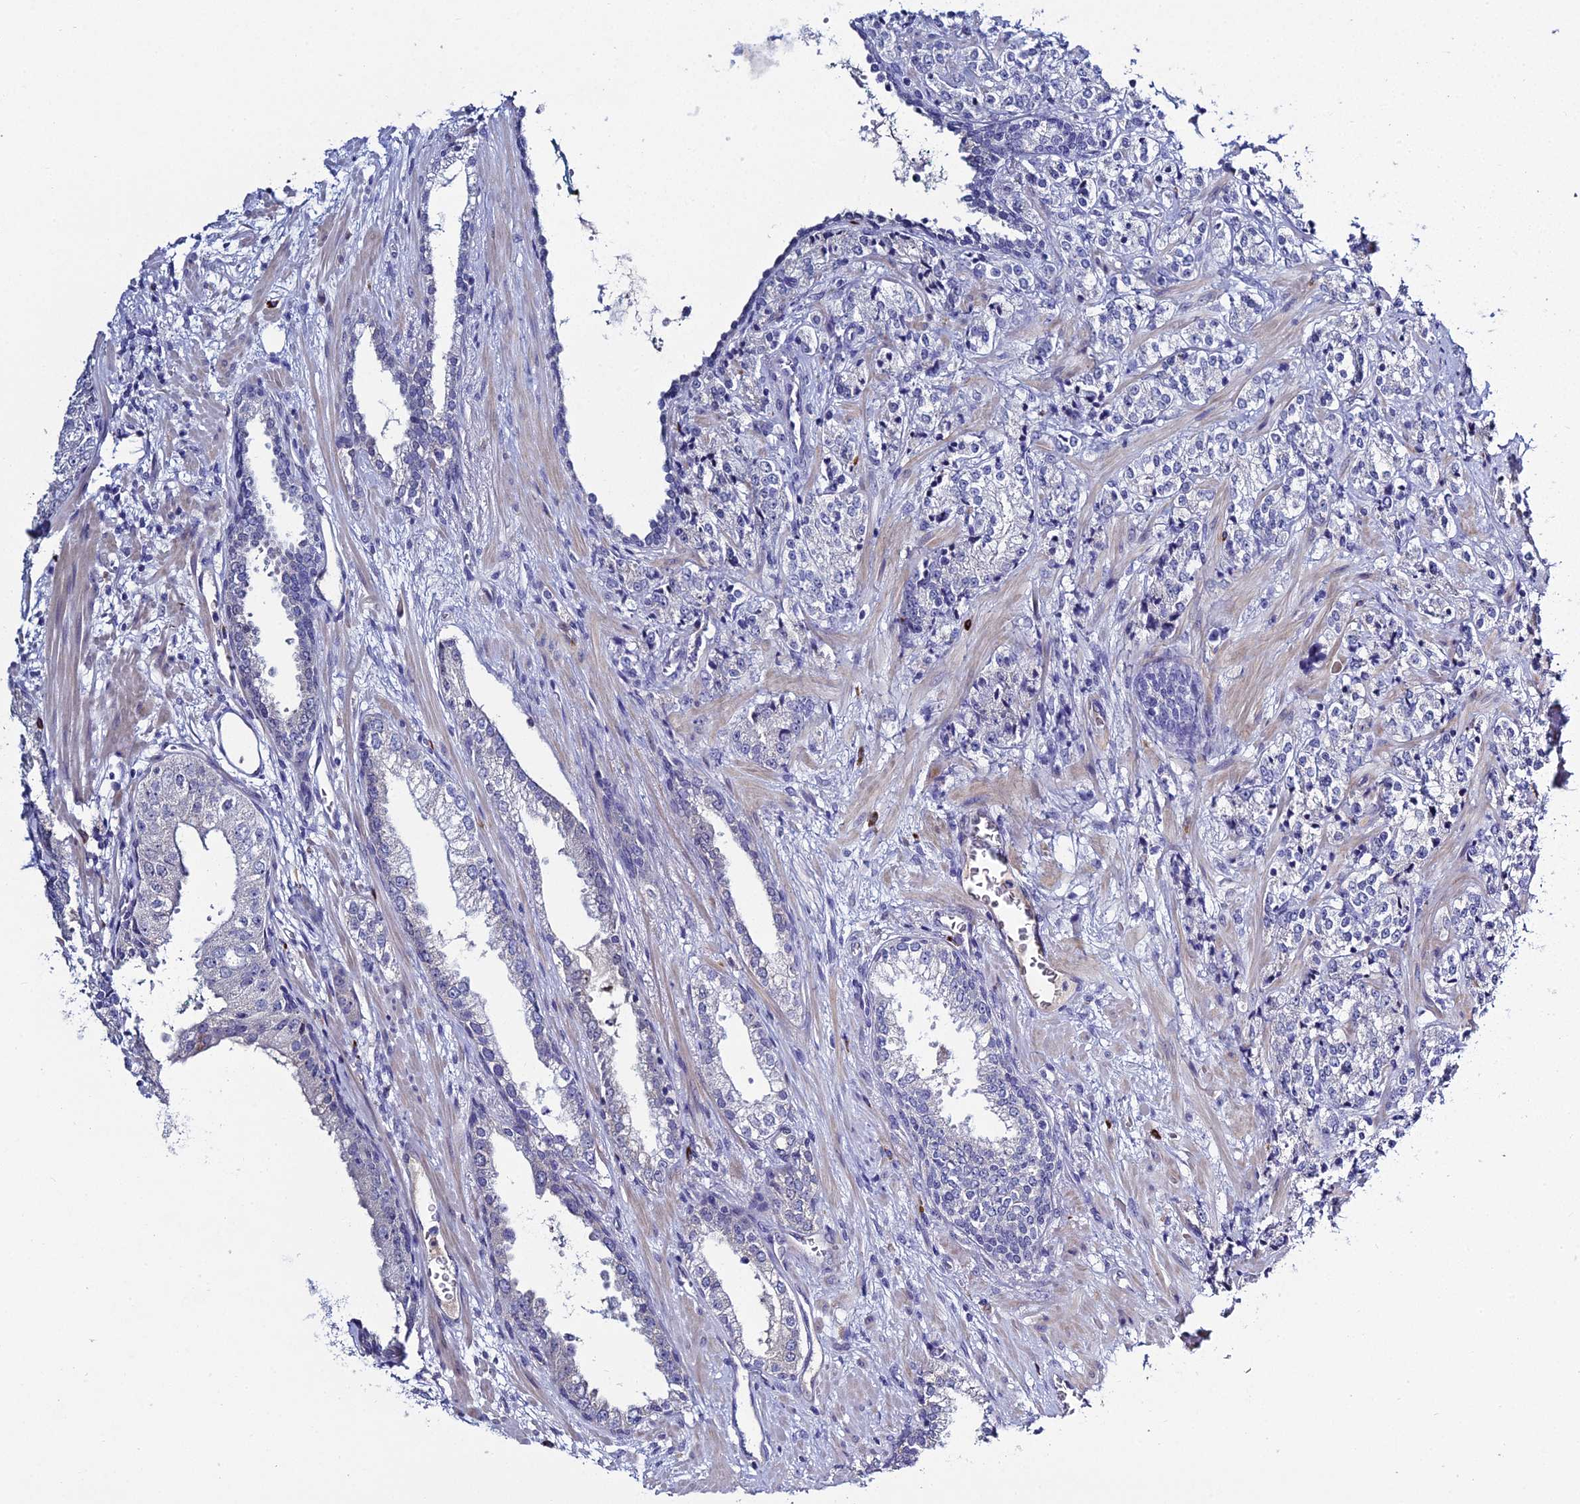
{"staining": {"intensity": "negative", "quantity": "none", "location": "none"}, "tissue": "prostate cancer", "cell_type": "Tumor cells", "image_type": "cancer", "snomed": [{"axis": "morphology", "description": "Adenocarcinoma, High grade"}, {"axis": "topography", "description": "Prostate"}], "caption": "Immunohistochemical staining of prostate cancer displays no significant positivity in tumor cells. (IHC, brightfield microscopy, high magnification).", "gene": "MUC13", "patient": {"sex": "male", "age": 69}}